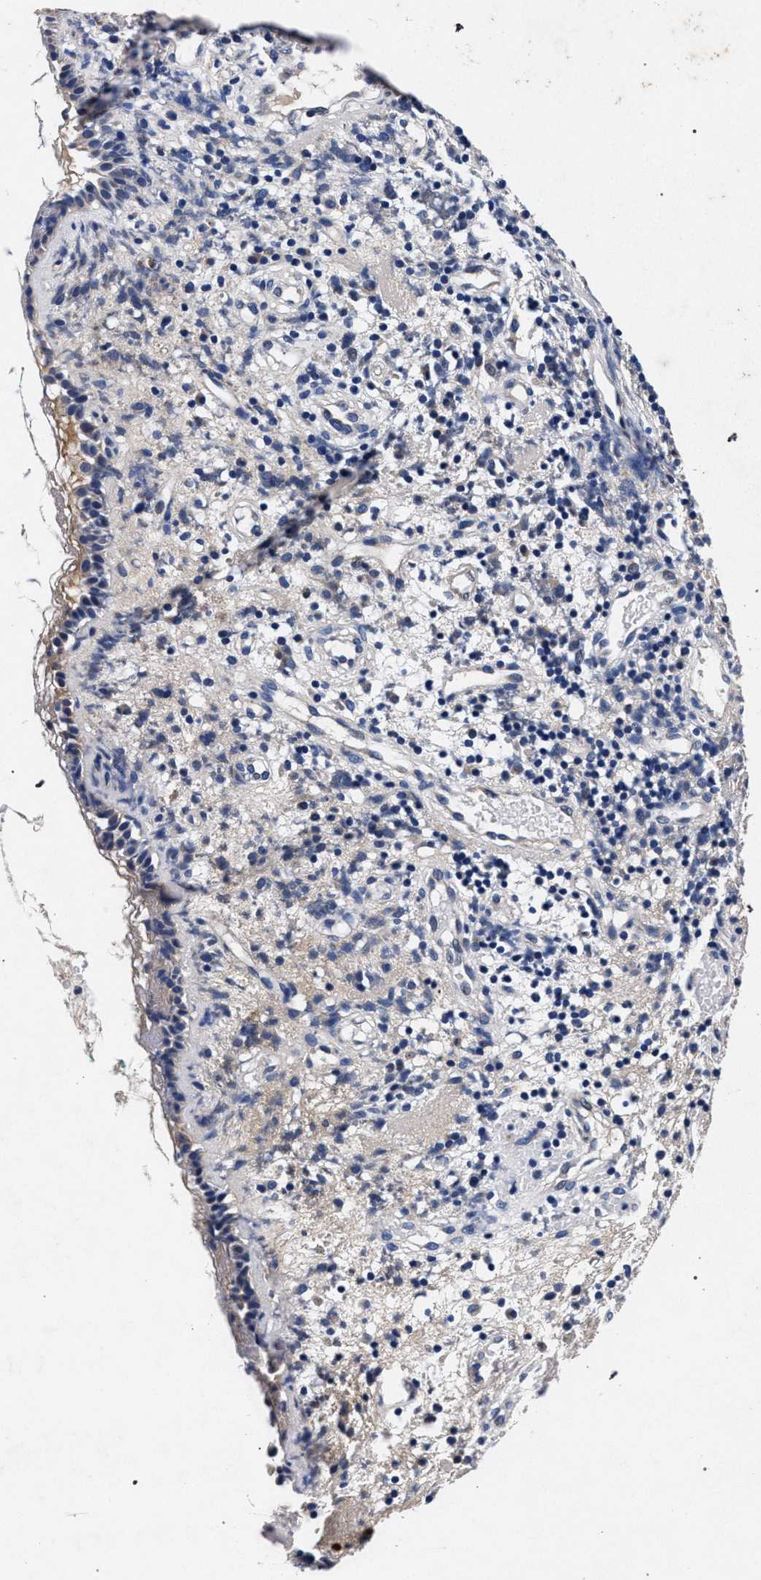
{"staining": {"intensity": "negative", "quantity": "none", "location": "none"}, "tissue": "nasopharynx", "cell_type": "Respiratory epithelial cells", "image_type": "normal", "snomed": [{"axis": "morphology", "description": "Normal tissue, NOS"}, {"axis": "morphology", "description": "Basal cell carcinoma"}, {"axis": "topography", "description": "Cartilage tissue"}, {"axis": "topography", "description": "Nasopharynx"}, {"axis": "topography", "description": "Oral tissue"}], "caption": "This is an immunohistochemistry photomicrograph of normal human nasopharynx. There is no positivity in respiratory epithelial cells.", "gene": "HSD17B14", "patient": {"sex": "female", "age": 77}}